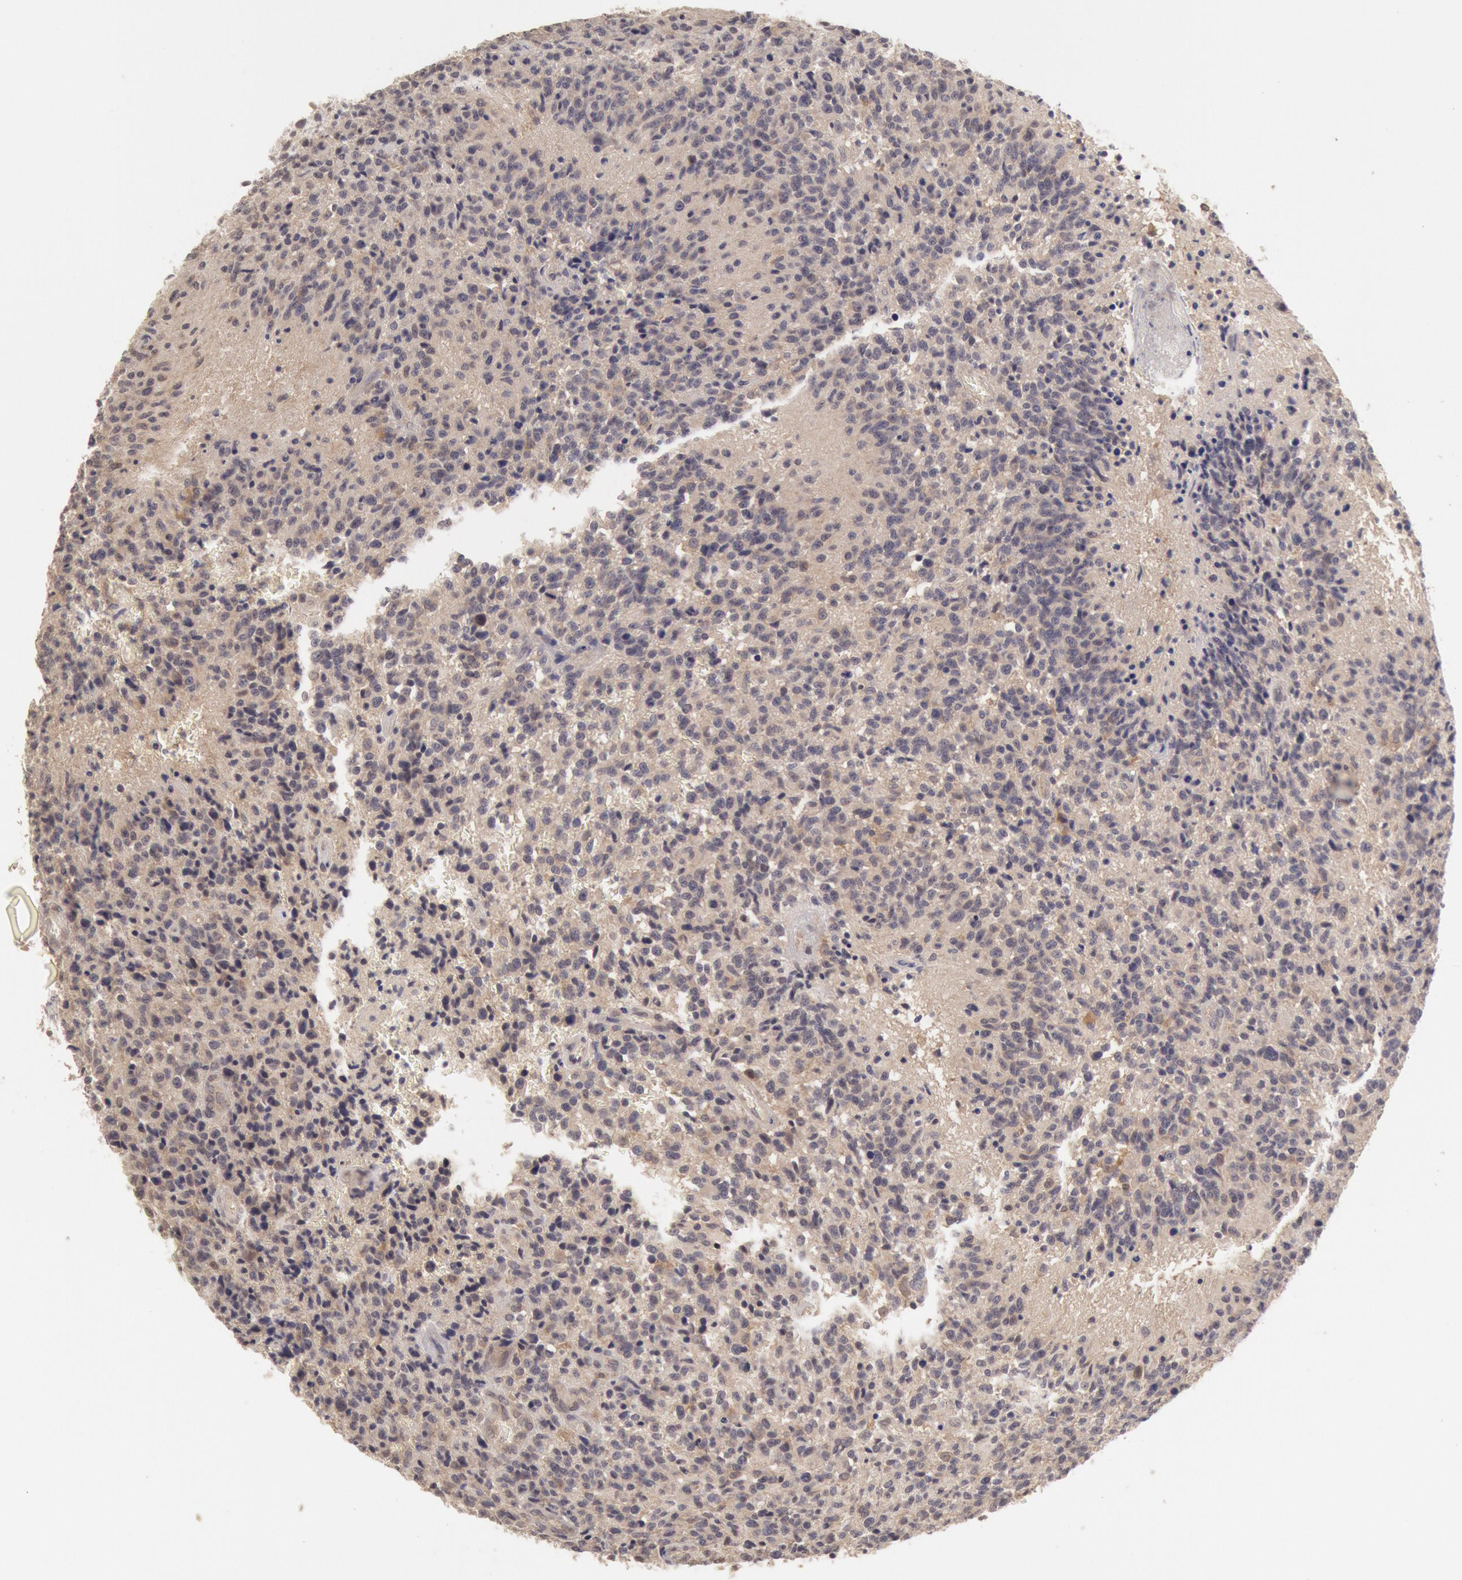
{"staining": {"intensity": "negative", "quantity": "none", "location": "none"}, "tissue": "glioma", "cell_type": "Tumor cells", "image_type": "cancer", "snomed": [{"axis": "morphology", "description": "Glioma, malignant, High grade"}, {"axis": "topography", "description": "Brain"}], "caption": "Tumor cells are negative for brown protein staining in high-grade glioma (malignant). (Brightfield microscopy of DAB (3,3'-diaminobenzidine) IHC at high magnification).", "gene": "ZFP36L1", "patient": {"sex": "male", "age": 36}}